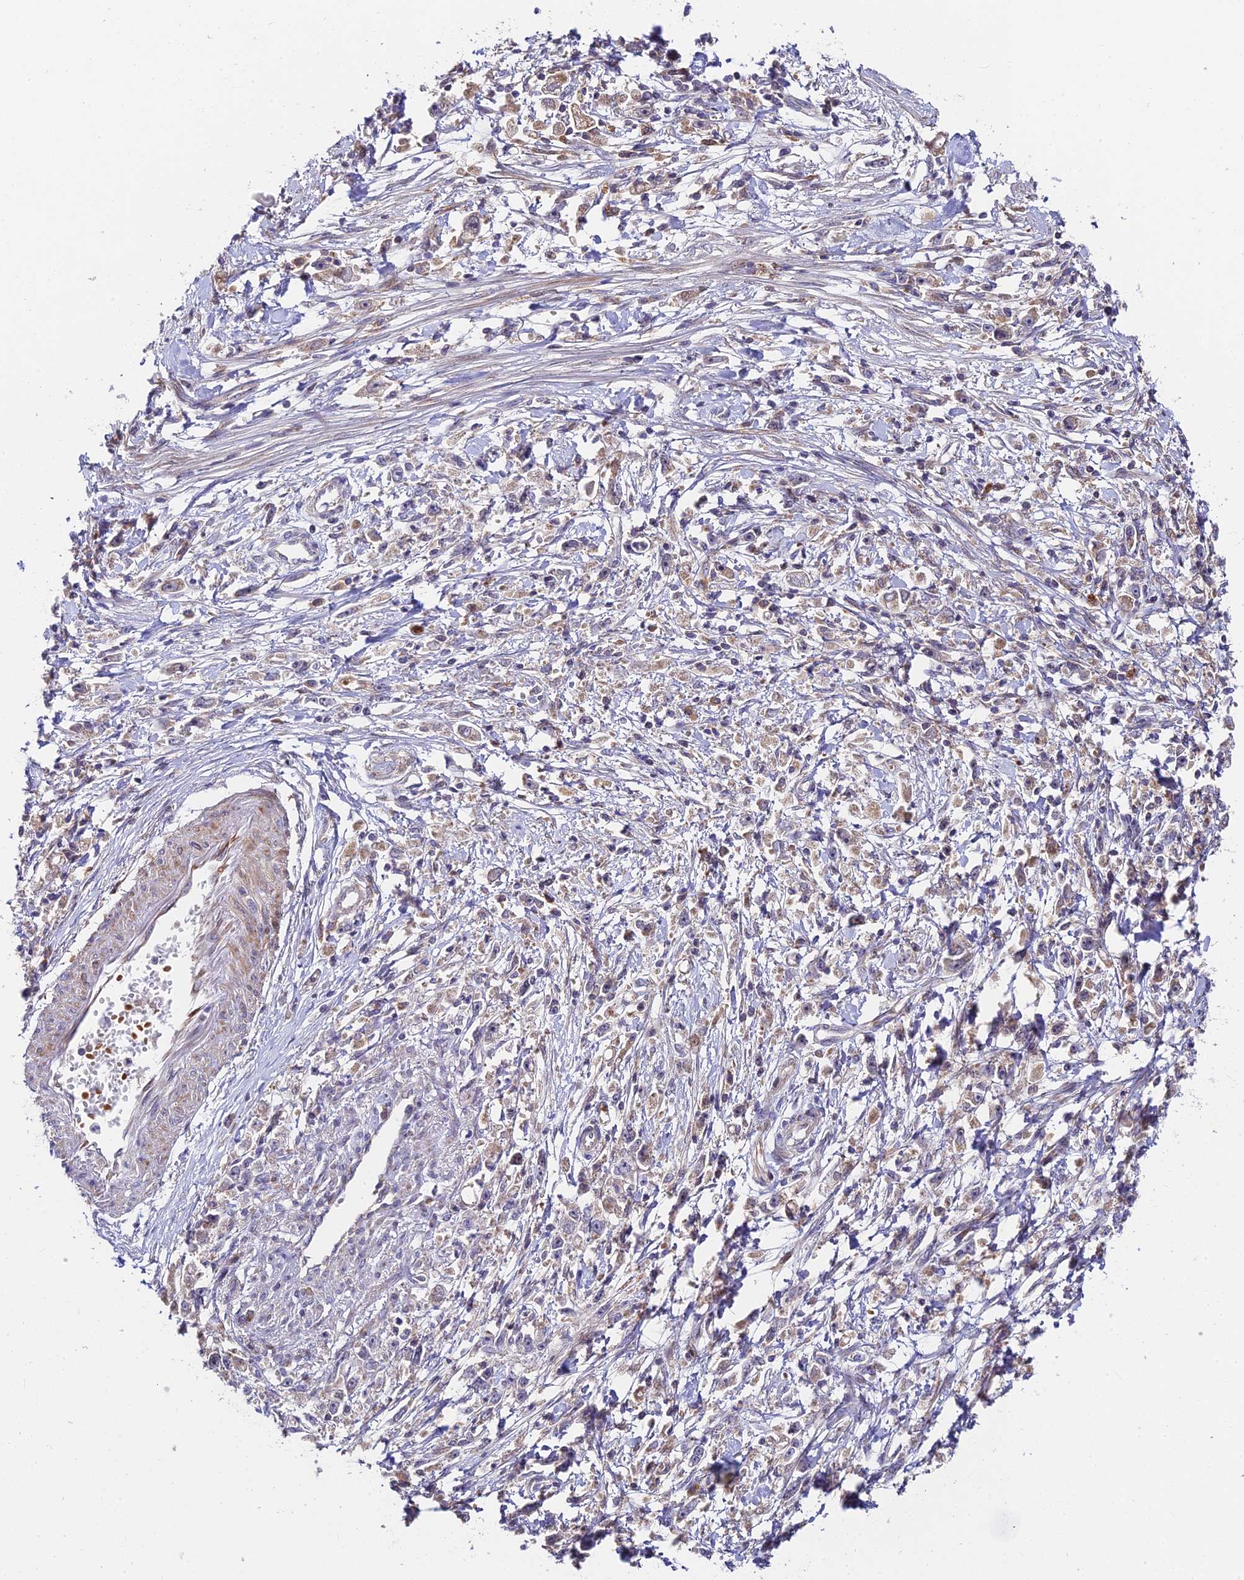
{"staining": {"intensity": "negative", "quantity": "none", "location": "none"}, "tissue": "stomach cancer", "cell_type": "Tumor cells", "image_type": "cancer", "snomed": [{"axis": "morphology", "description": "Adenocarcinoma, NOS"}, {"axis": "topography", "description": "Stomach"}], "caption": "There is no significant positivity in tumor cells of adenocarcinoma (stomach).", "gene": "FUOM", "patient": {"sex": "female", "age": 59}}